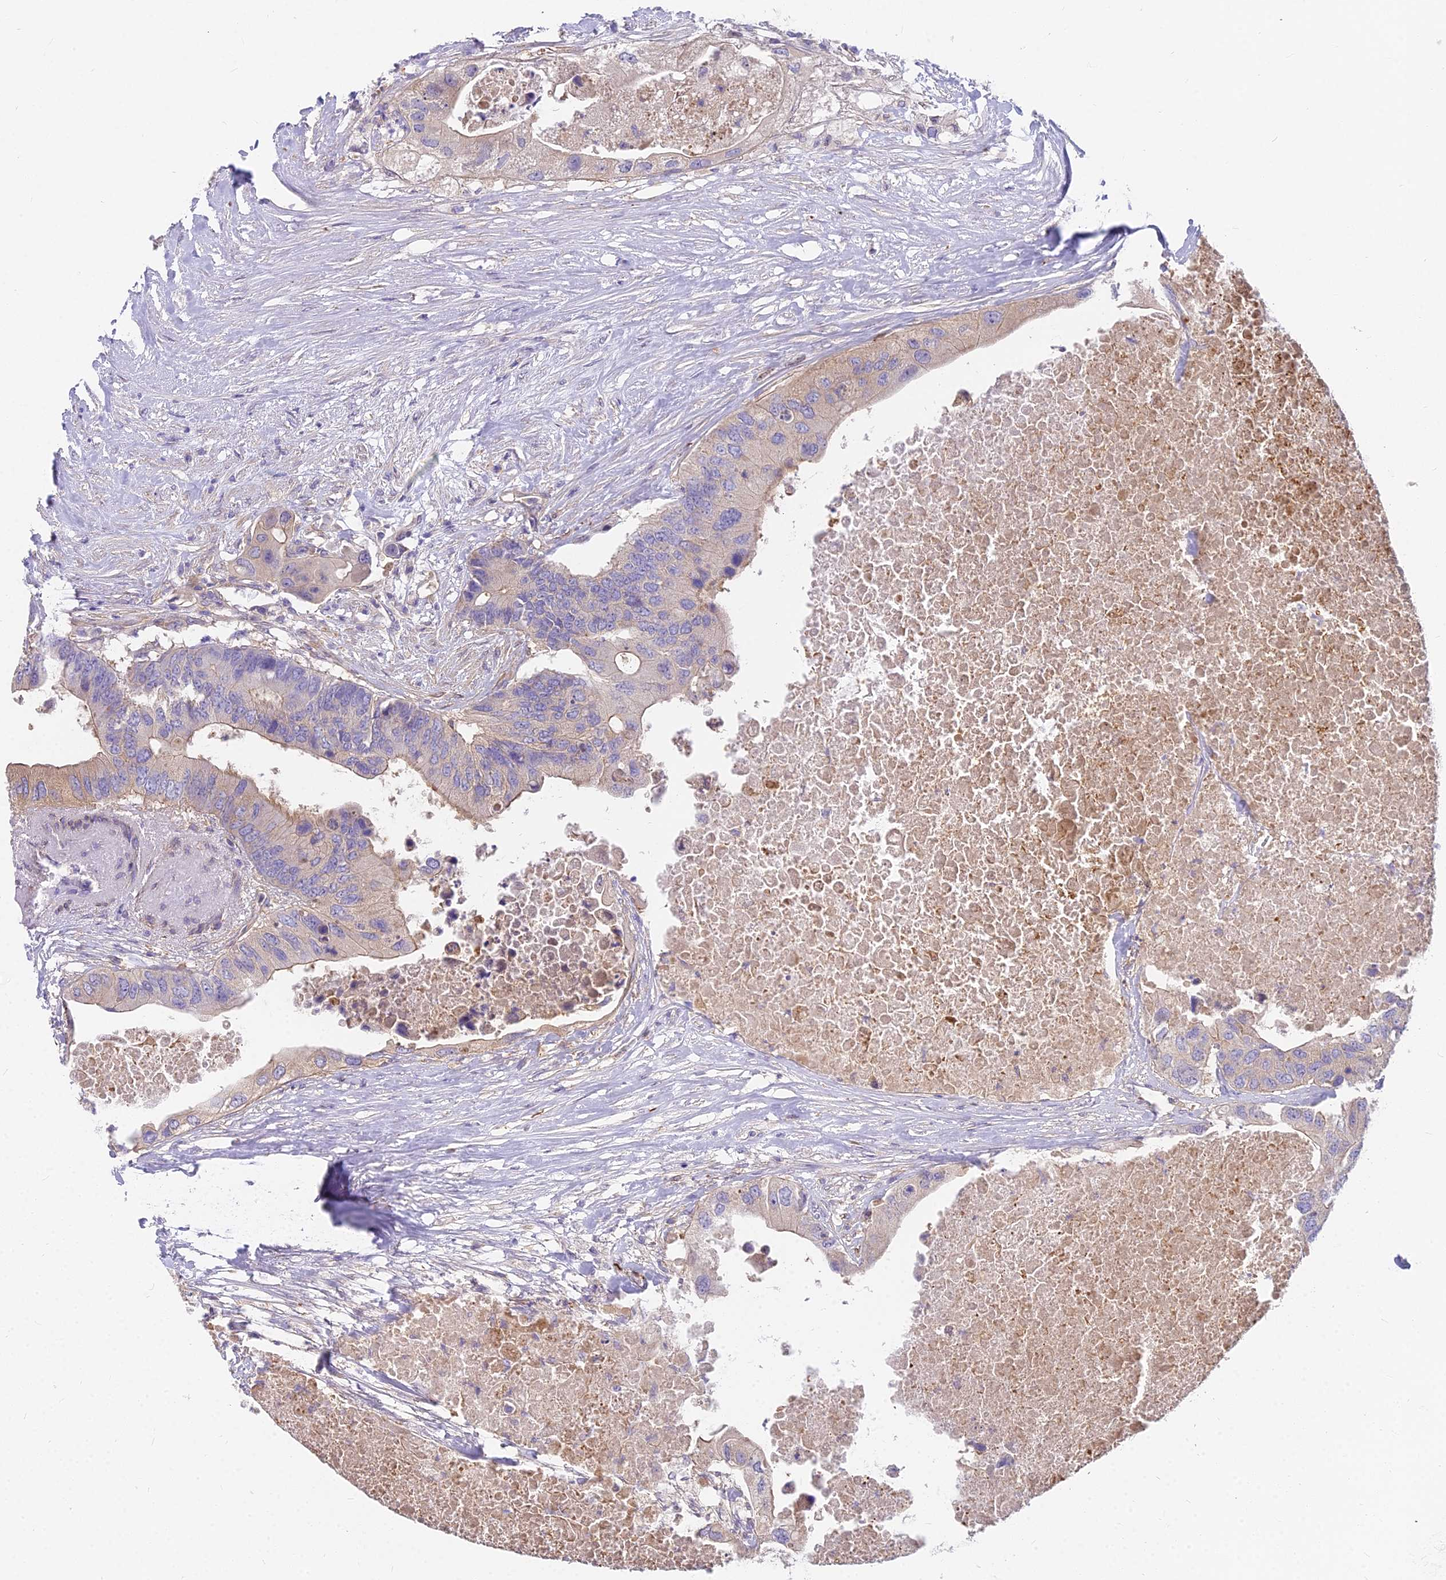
{"staining": {"intensity": "weak", "quantity": "<25%", "location": "cytoplasmic/membranous"}, "tissue": "colorectal cancer", "cell_type": "Tumor cells", "image_type": "cancer", "snomed": [{"axis": "morphology", "description": "Adenocarcinoma, NOS"}, {"axis": "topography", "description": "Colon"}], "caption": "Immunohistochemical staining of human colorectal cancer demonstrates no significant positivity in tumor cells. Brightfield microscopy of immunohistochemistry stained with DAB (brown) and hematoxylin (blue), captured at high magnification.", "gene": "HLA-DOA", "patient": {"sex": "male", "age": 71}}